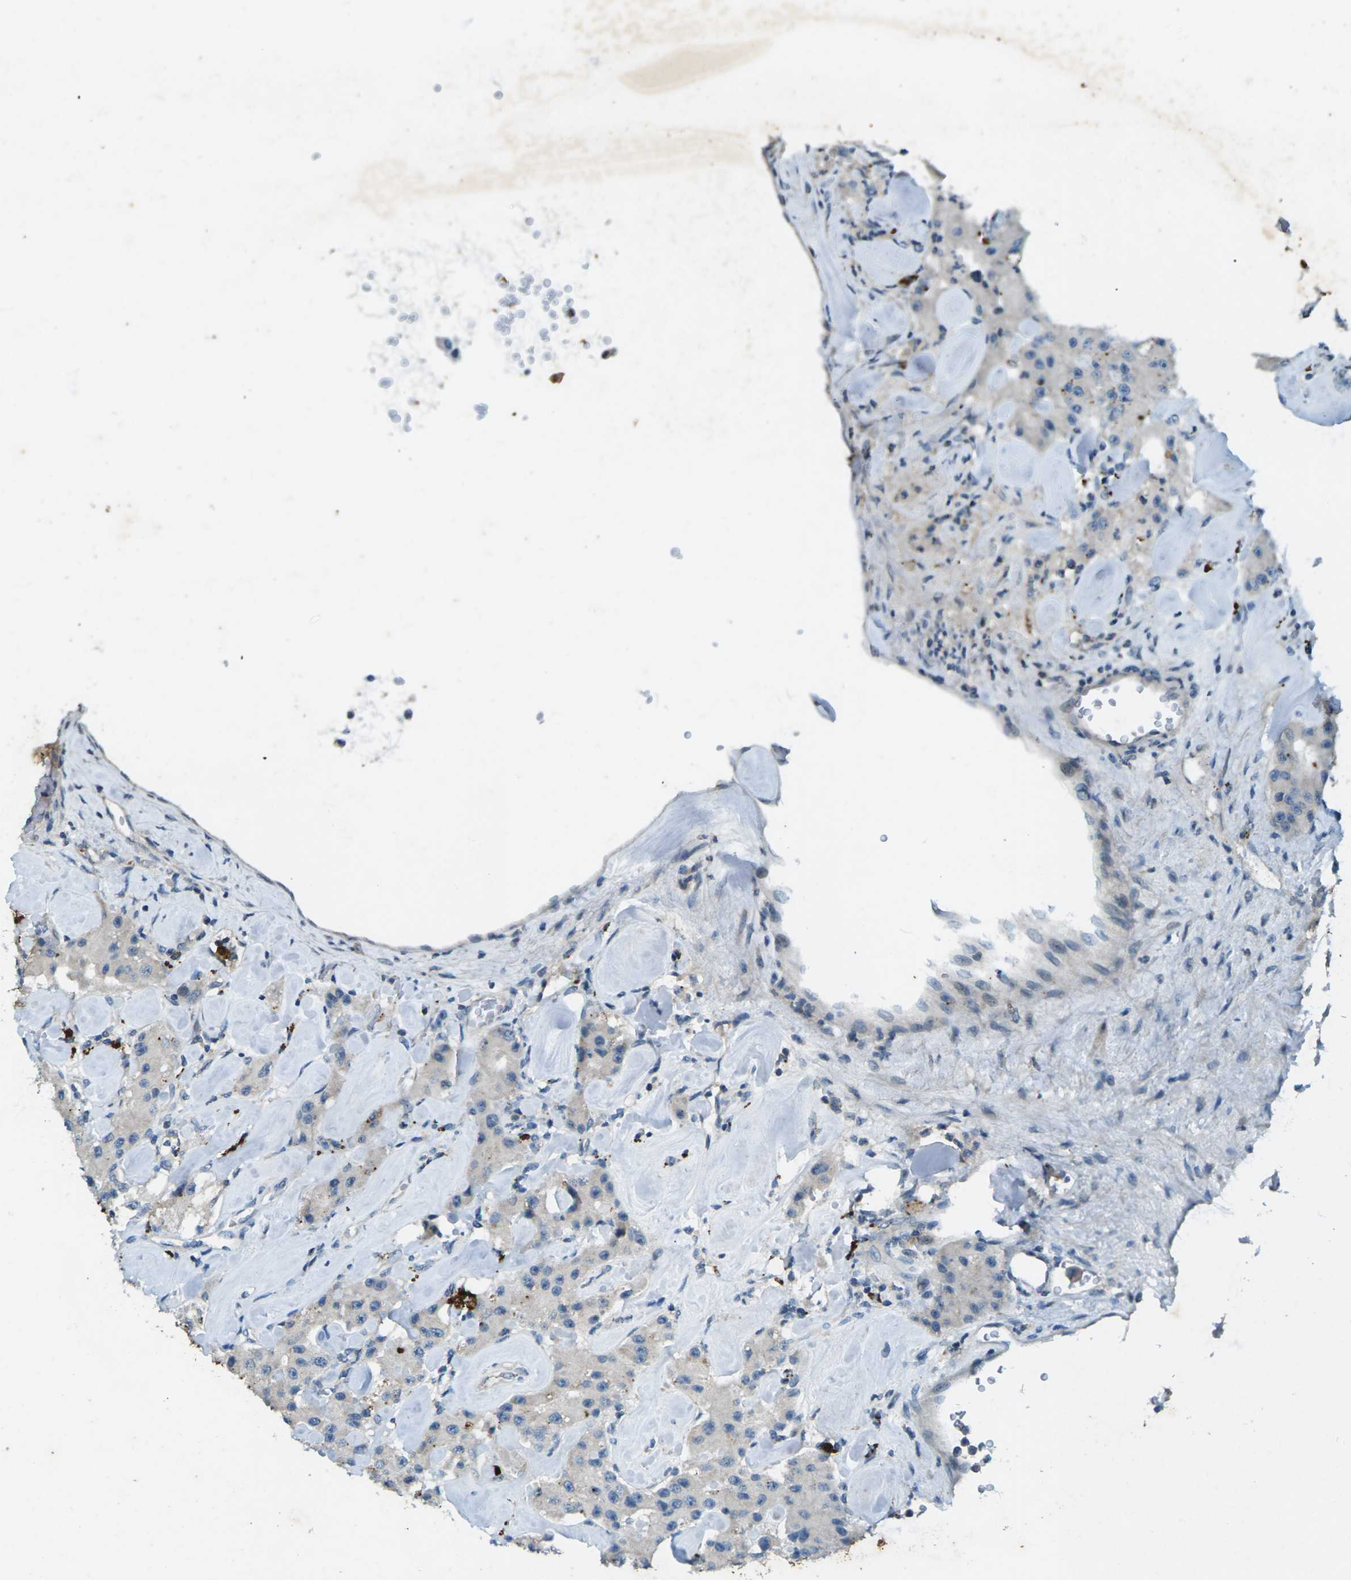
{"staining": {"intensity": "negative", "quantity": "none", "location": "none"}, "tissue": "carcinoid", "cell_type": "Tumor cells", "image_type": "cancer", "snomed": [{"axis": "morphology", "description": "Carcinoid, malignant, NOS"}, {"axis": "topography", "description": "Pancreas"}], "caption": "Carcinoid (malignant) stained for a protein using immunohistochemistry (IHC) reveals no positivity tumor cells.", "gene": "SIGLEC14", "patient": {"sex": "male", "age": 41}}